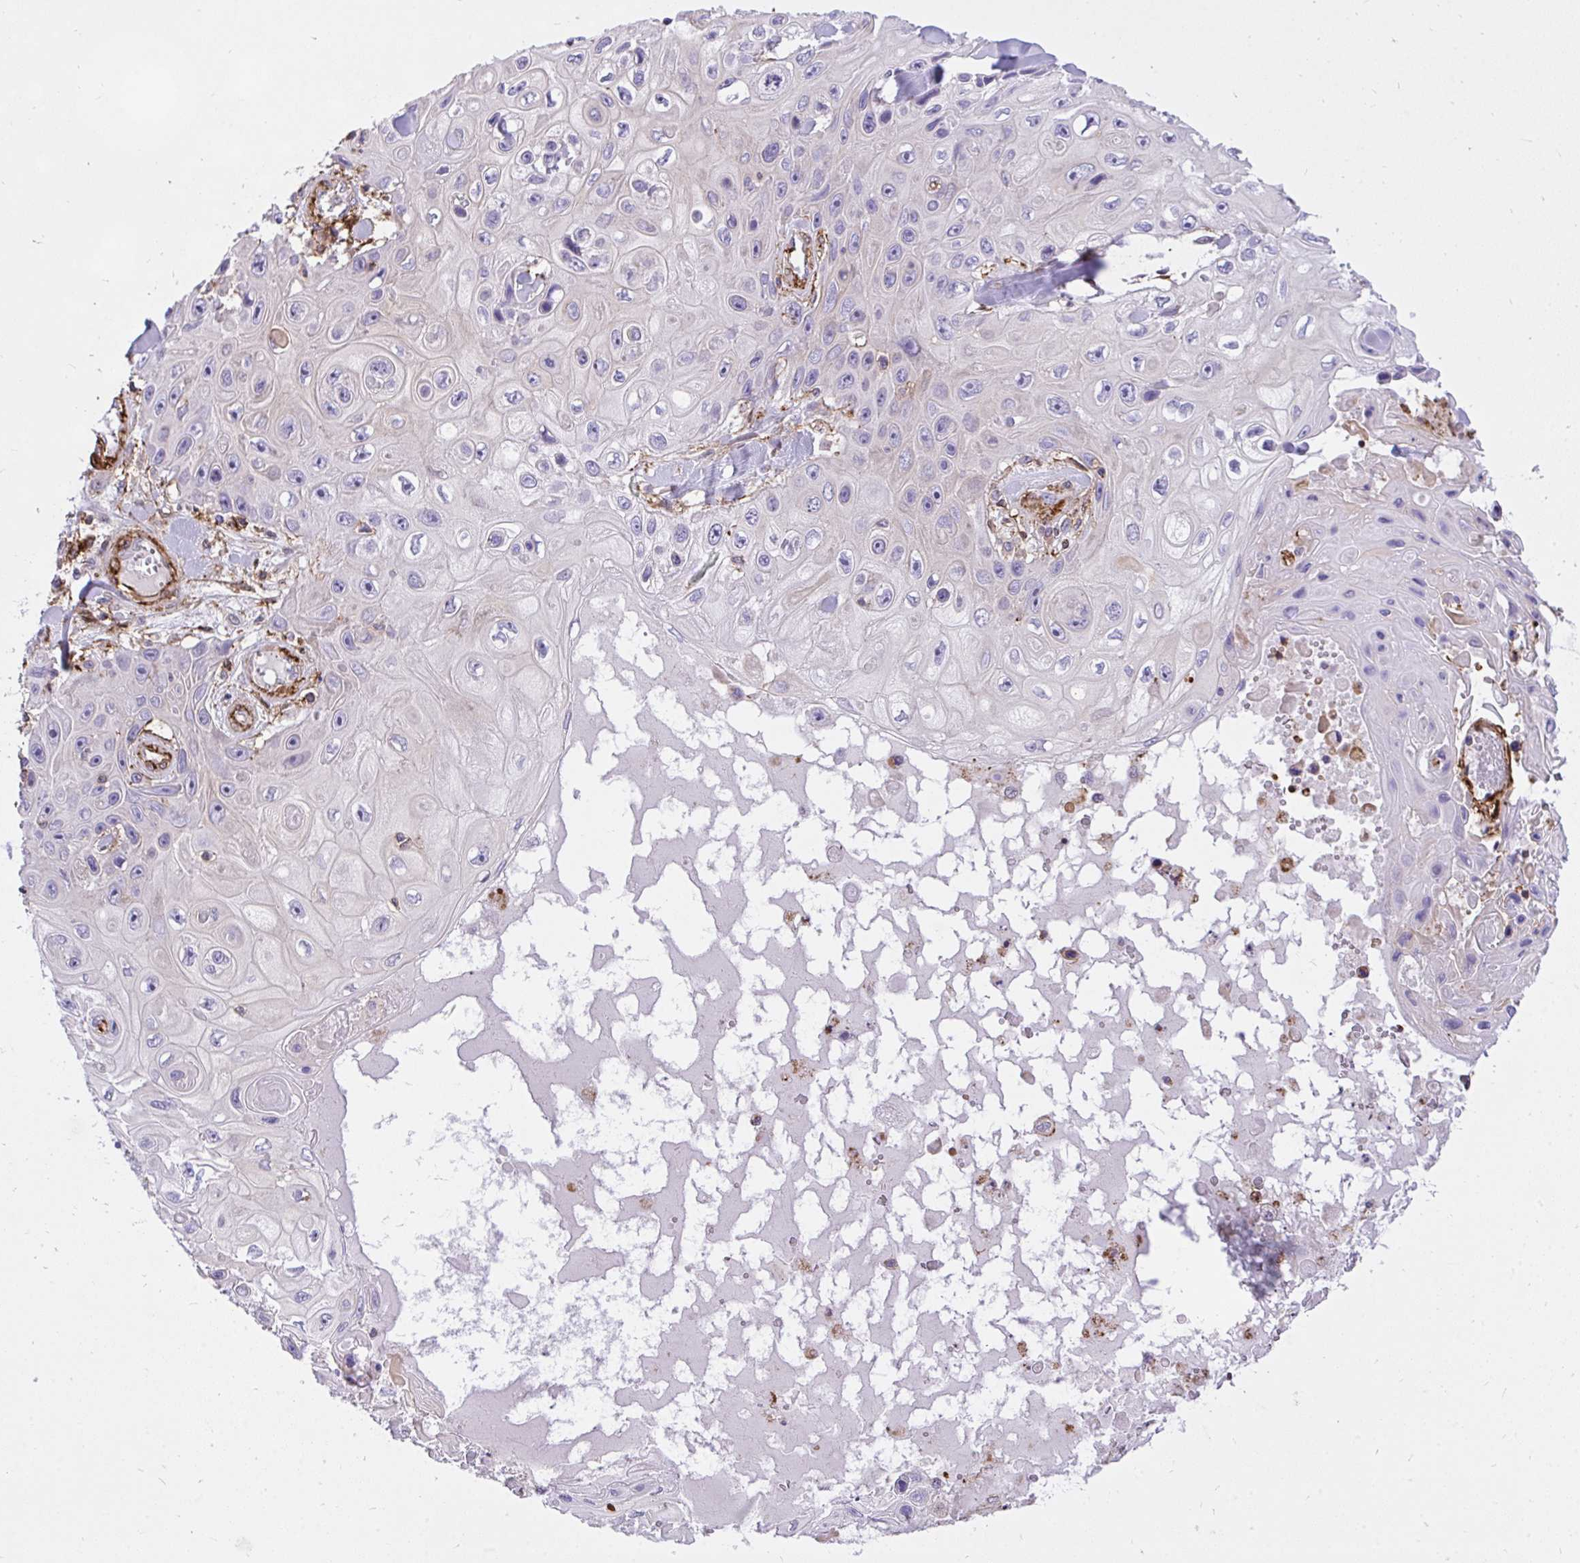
{"staining": {"intensity": "negative", "quantity": "none", "location": "none"}, "tissue": "skin cancer", "cell_type": "Tumor cells", "image_type": "cancer", "snomed": [{"axis": "morphology", "description": "Squamous cell carcinoma, NOS"}, {"axis": "topography", "description": "Skin"}], "caption": "A high-resolution photomicrograph shows IHC staining of squamous cell carcinoma (skin), which exhibits no significant expression in tumor cells. (Brightfield microscopy of DAB (3,3'-diaminobenzidine) IHC at high magnification).", "gene": "ERI1", "patient": {"sex": "male", "age": 82}}